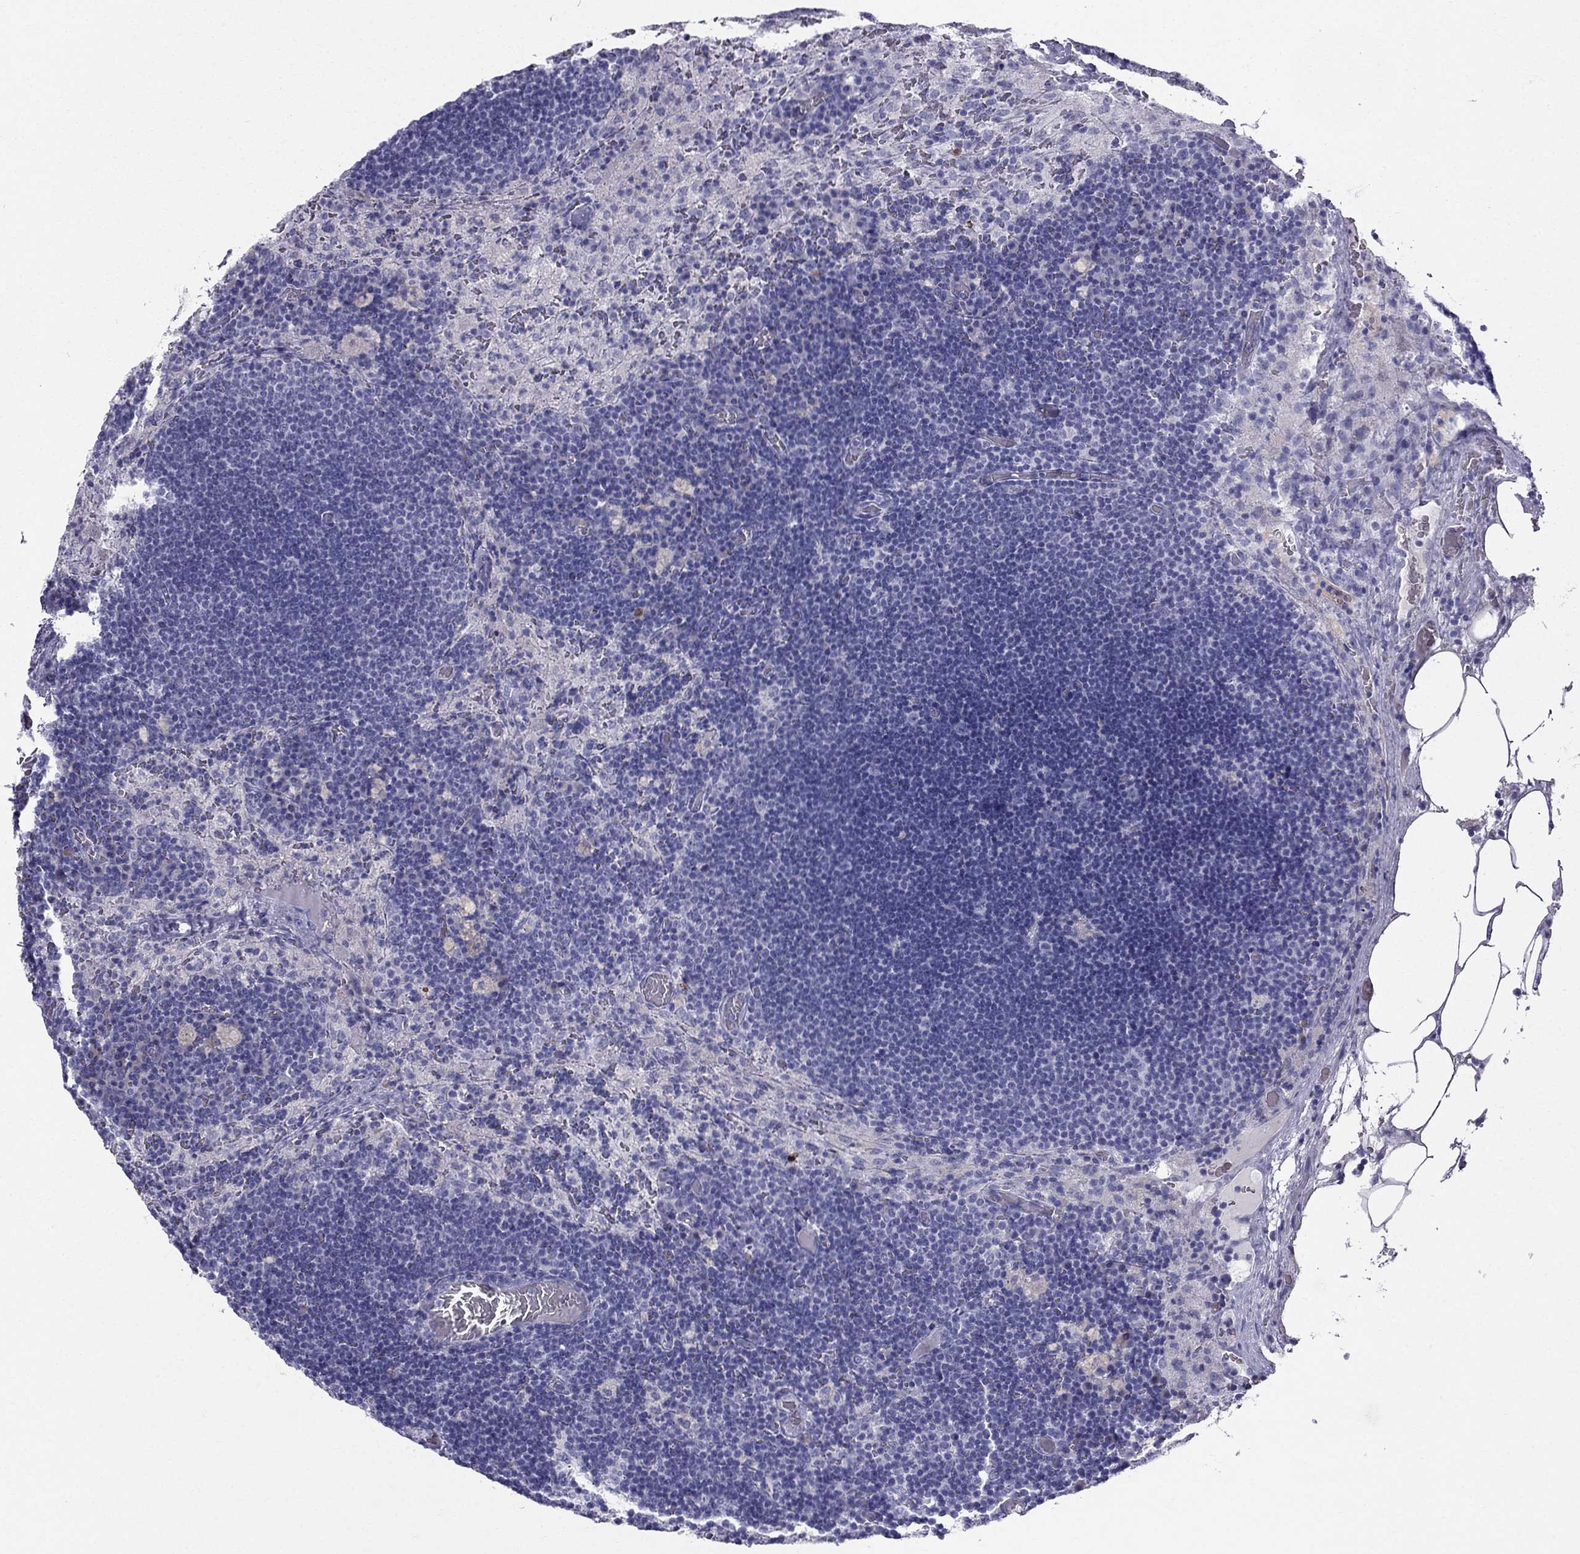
{"staining": {"intensity": "negative", "quantity": "none", "location": "none"}, "tissue": "lymph node", "cell_type": "Germinal center cells", "image_type": "normal", "snomed": [{"axis": "morphology", "description": "Normal tissue, NOS"}, {"axis": "topography", "description": "Lymph node"}], "caption": "IHC photomicrograph of unremarkable lymph node stained for a protein (brown), which reveals no expression in germinal center cells. The staining was performed using DAB to visualize the protein expression in brown, while the nuclei were stained in blue with hematoxylin (Magnification: 20x).", "gene": "DNAAF6", "patient": {"sex": "male", "age": 63}}